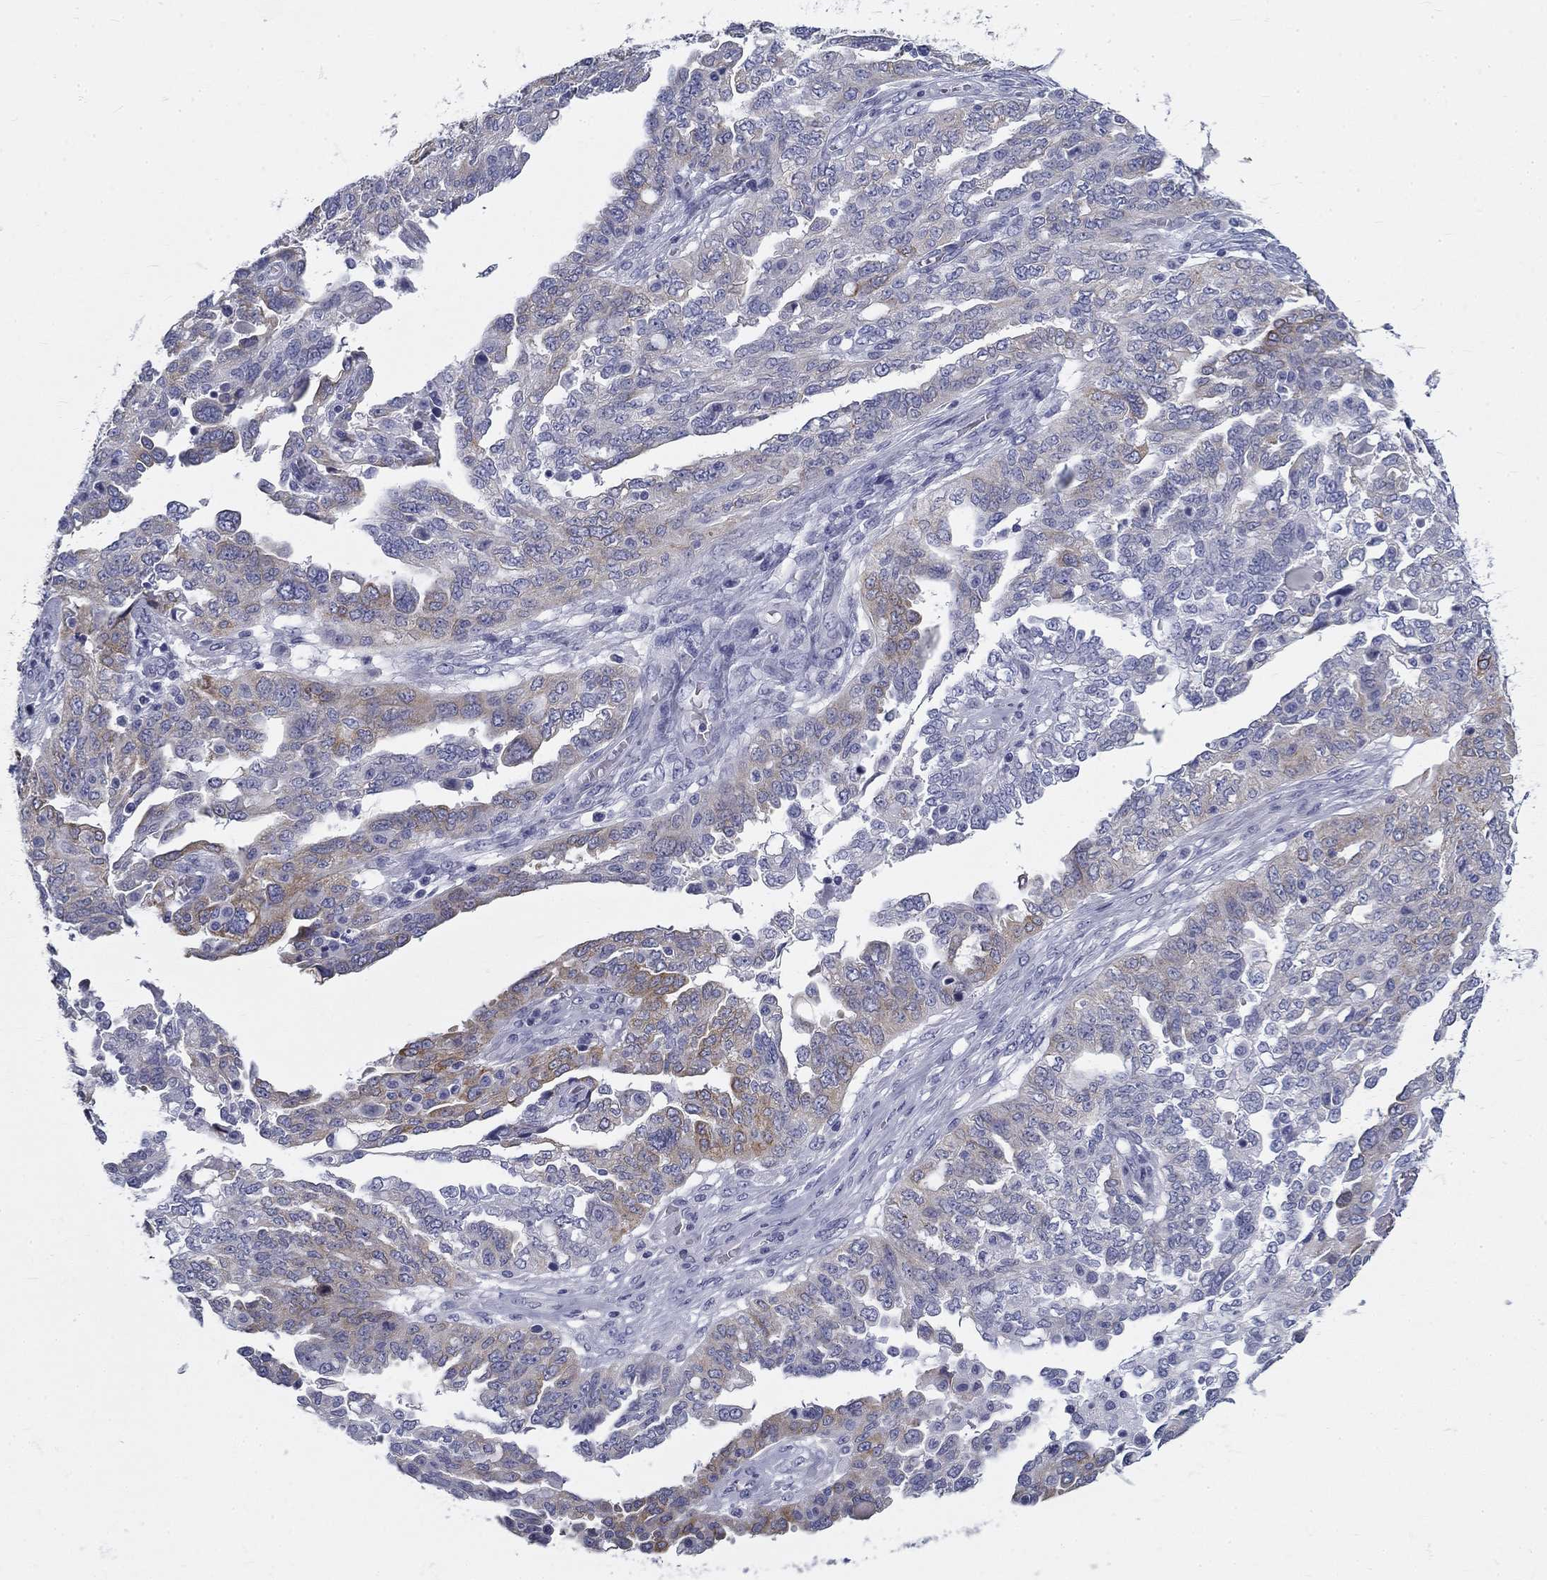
{"staining": {"intensity": "weak", "quantity": "<25%", "location": "cytoplasmic/membranous"}, "tissue": "ovarian cancer", "cell_type": "Tumor cells", "image_type": "cancer", "snomed": [{"axis": "morphology", "description": "Cystadenocarcinoma, serous, NOS"}, {"axis": "topography", "description": "Ovary"}], "caption": "An image of serous cystadenocarcinoma (ovarian) stained for a protein shows no brown staining in tumor cells.", "gene": "GALNTL5", "patient": {"sex": "female", "age": 67}}